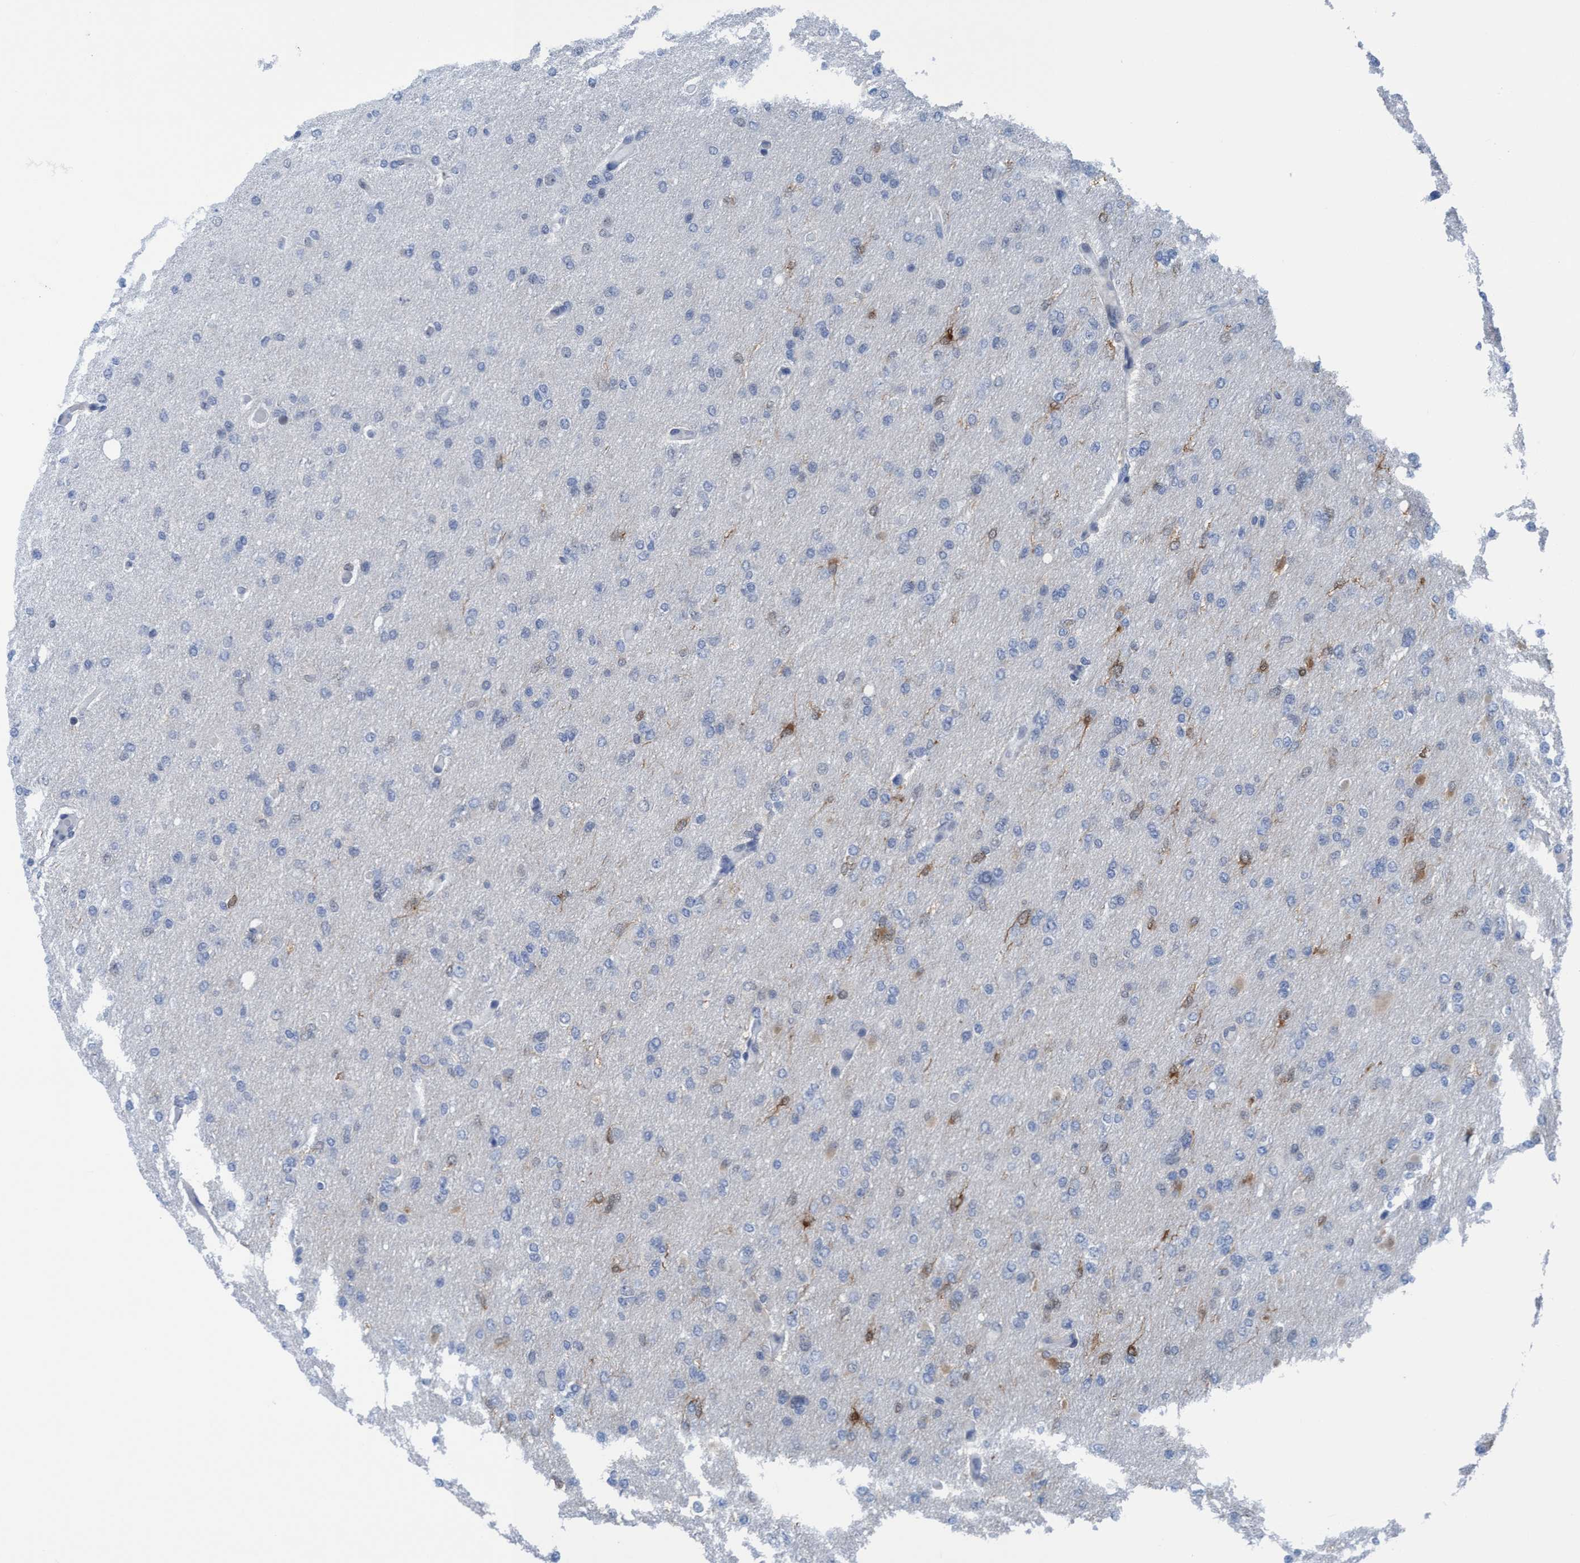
{"staining": {"intensity": "moderate", "quantity": "<25%", "location": "cytoplasmic/membranous"}, "tissue": "glioma", "cell_type": "Tumor cells", "image_type": "cancer", "snomed": [{"axis": "morphology", "description": "Glioma, malignant, High grade"}, {"axis": "topography", "description": "Cerebral cortex"}], "caption": "An image showing moderate cytoplasmic/membranous expression in about <25% of tumor cells in high-grade glioma (malignant), as visualized by brown immunohistochemical staining.", "gene": "DNAI1", "patient": {"sex": "female", "age": 36}}